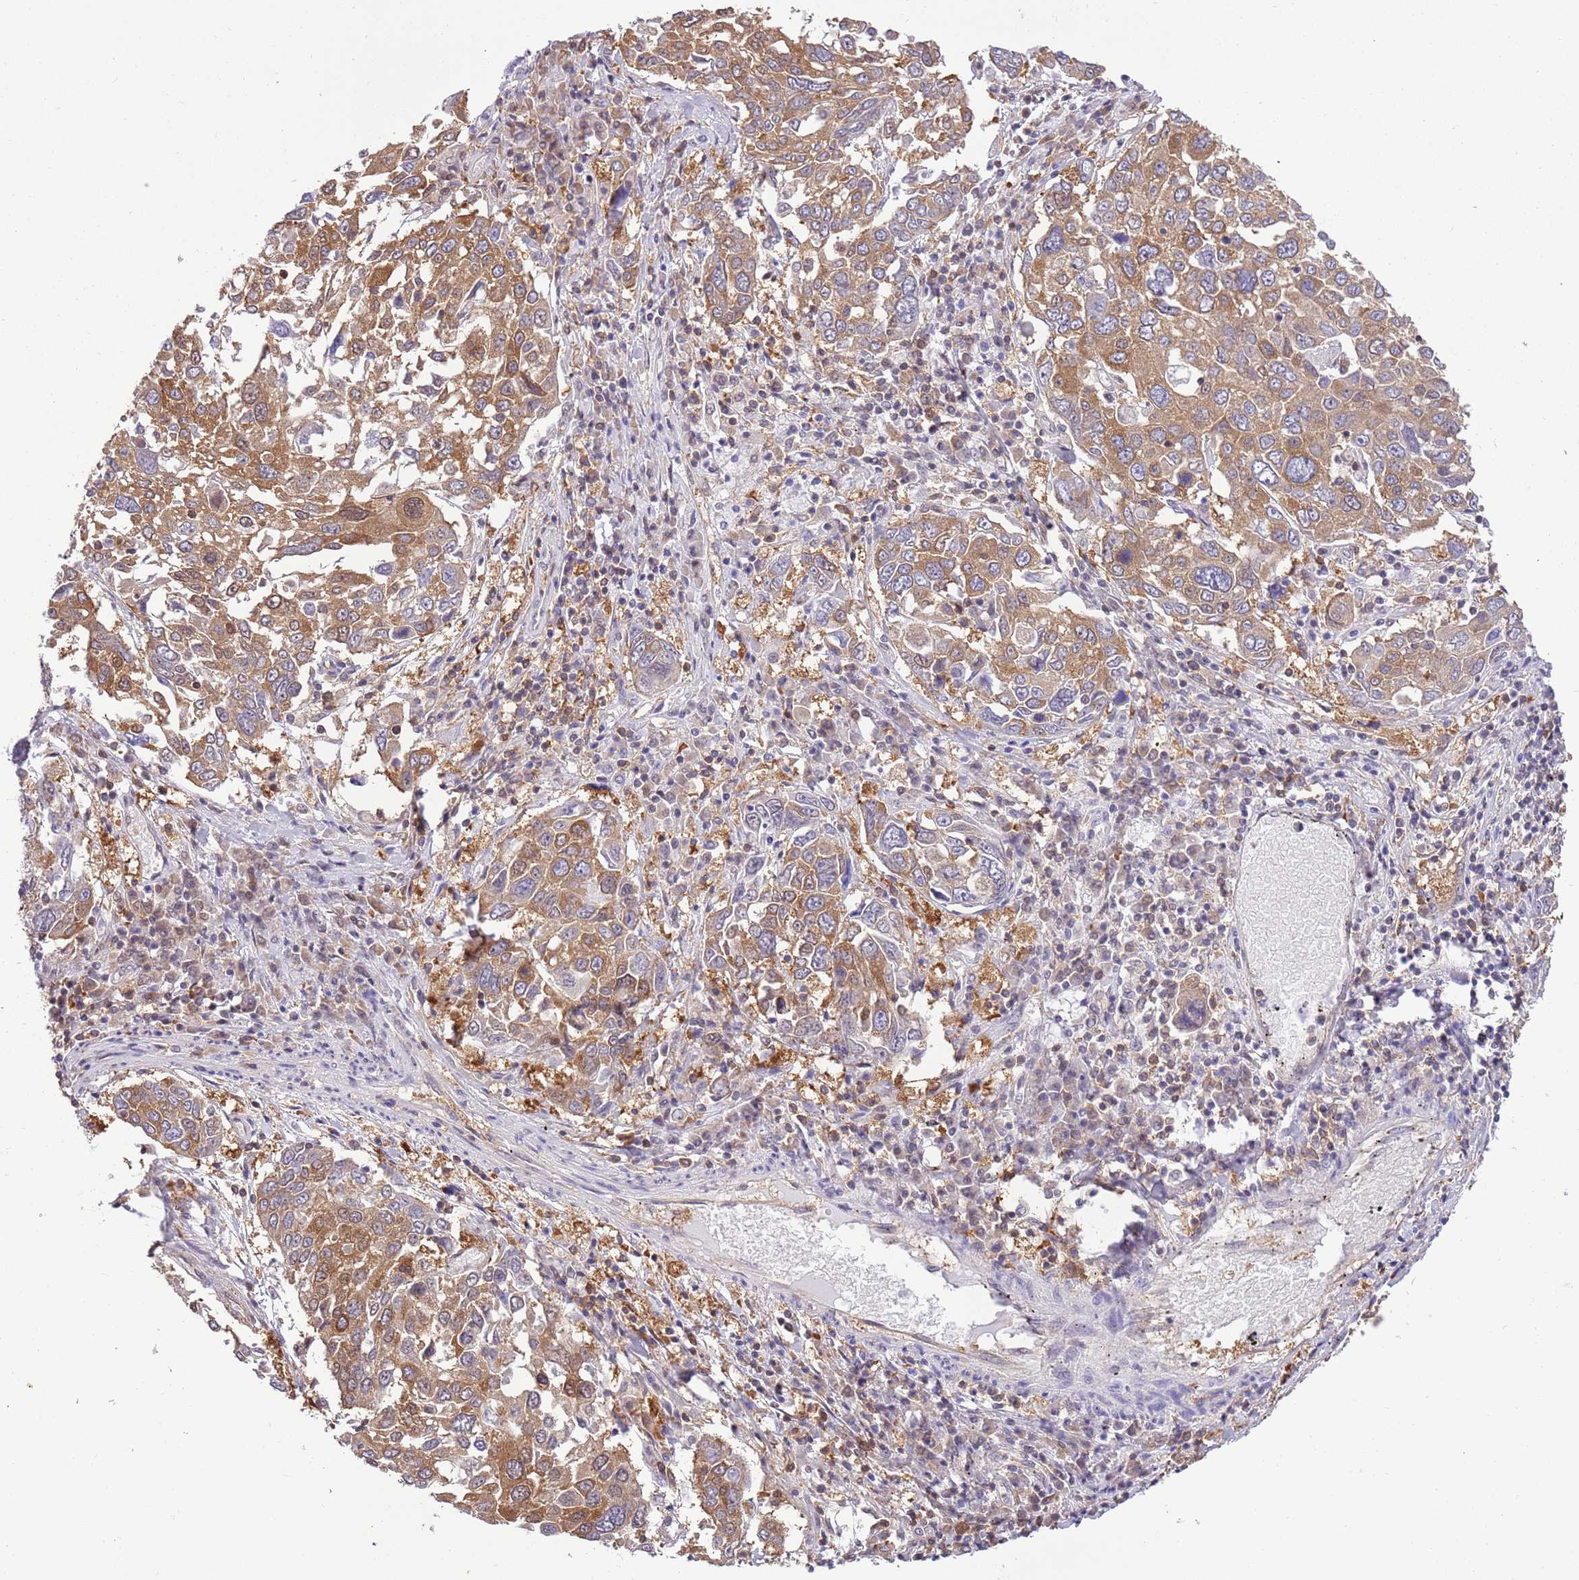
{"staining": {"intensity": "moderate", "quantity": ">75%", "location": "cytoplasmic/membranous"}, "tissue": "lung cancer", "cell_type": "Tumor cells", "image_type": "cancer", "snomed": [{"axis": "morphology", "description": "Squamous cell carcinoma, NOS"}, {"axis": "topography", "description": "Lung"}], "caption": "The immunohistochemical stain shows moderate cytoplasmic/membranous staining in tumor cells of lung cancer (squamous cell carcinoma) tissue.", "gene": "STIP1", "patient": {"sex": "male", "age": 65}}